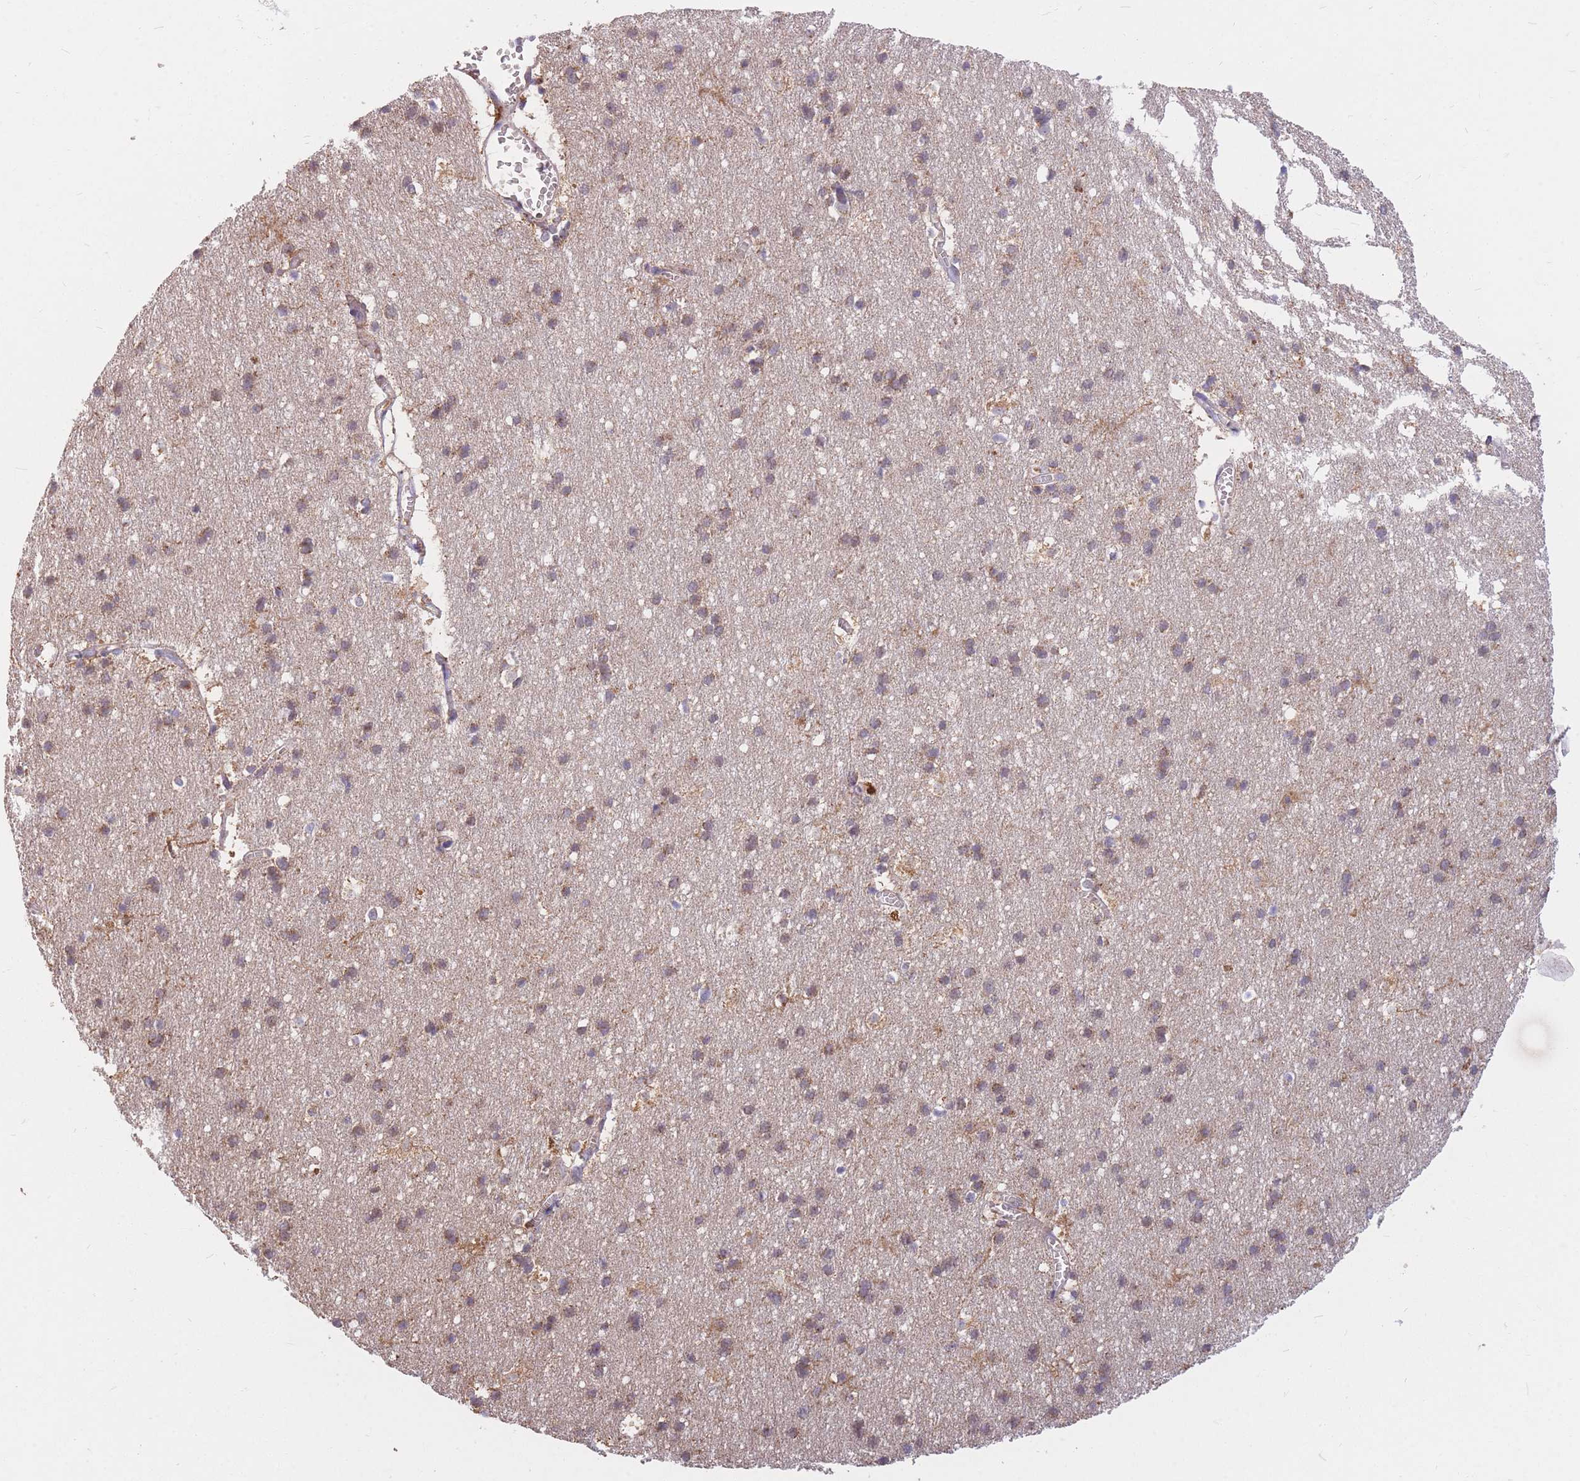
{"staining": {"intensity": "negative", "quantity": "none", "location": "none"}, "tissue": "cerebral cortex", "cell_type": "Endothelial cells", "image_type": "normal", "snomed": [{"axis": "morphology", "description": "Normal tissue, NOS"}, {"axis": "topography", "description": "Cerebral cortex"}], "caption": "Endothelial cells are negative for brown protein staining in normal cerebral cortex. (Brightfield microscopy of DAB immunohistochemistry at high magnification).", "gene": "PTPMT1", "patient": {"sex": "male", "age": 54}}